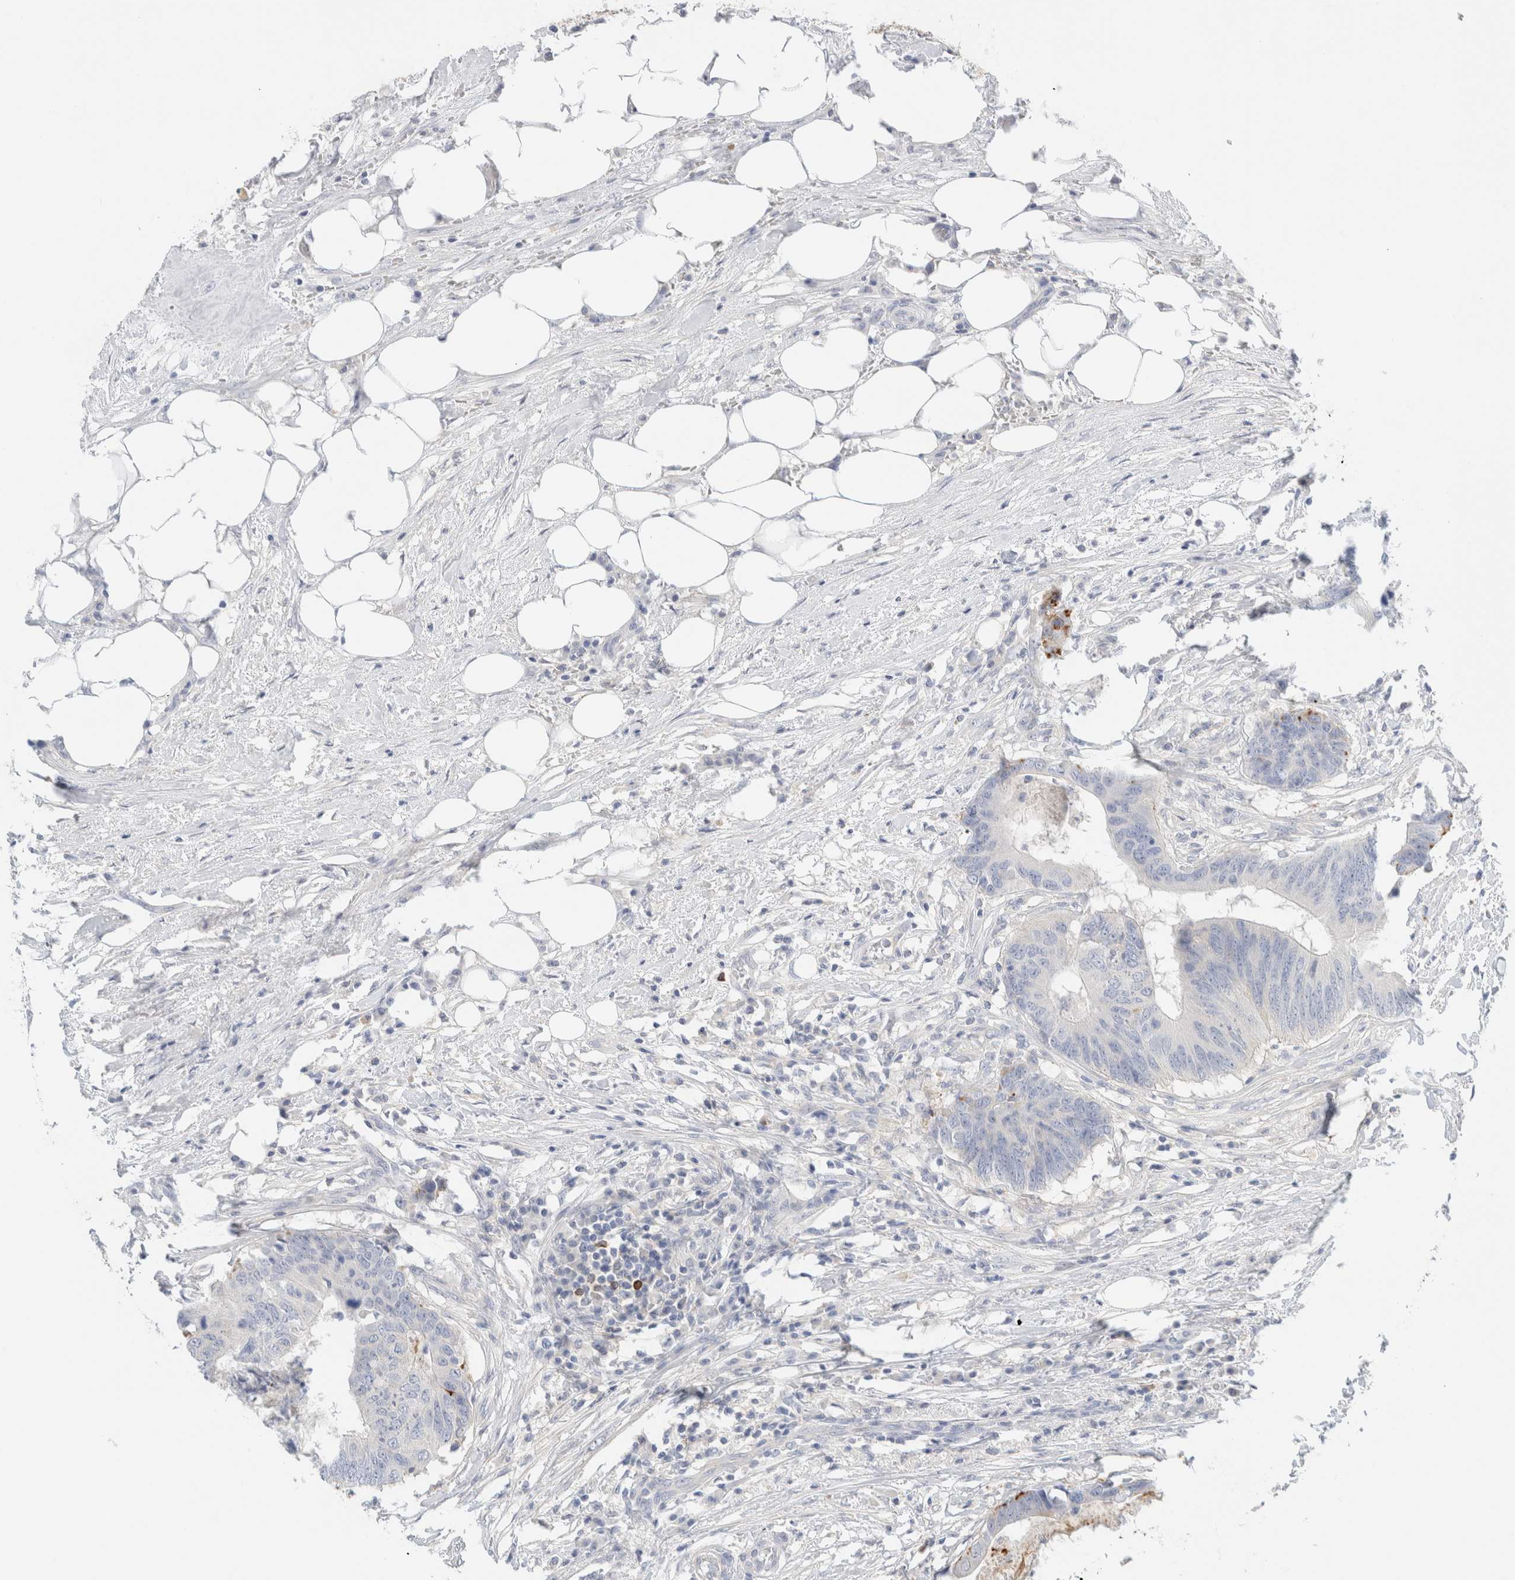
{"staining": {"intensity": "moderate", "quantity": "<25%", "location": "cytoplasmic/membranous"}, "tissue": "colorectal cancer", "cell_type": "Tumor cells", "image_type": "cancer", "snomed": [{"axis": "morphology", "description": "Adenocarcinoma, NOS"}, {"axis": "topography", "description": "Colon"}], "caption": "Brown immunohistochemical staining in human adenocarcinoma (colorectal) exhibits moderate cytoplasmic/membranous expression in approximately <25% of tumor cells.", "gene": "SDR16C5", "patient": {"sex": "male", "age": 56}}